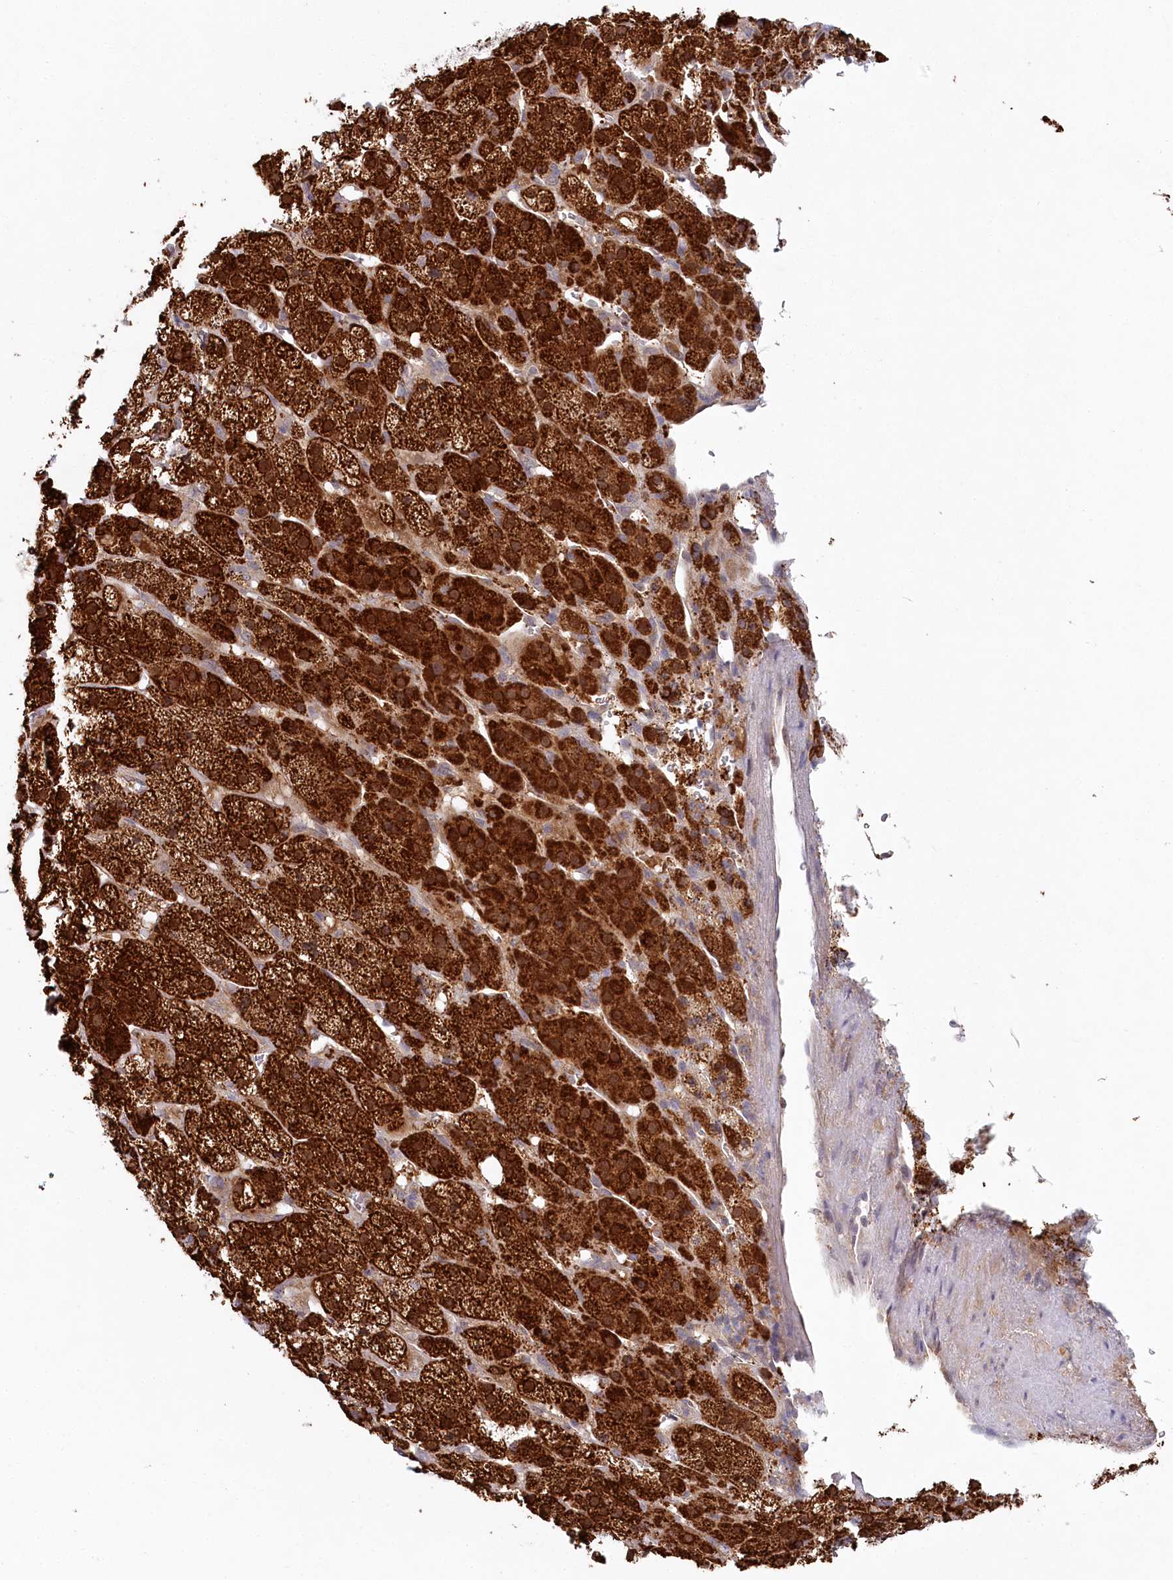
{"staining": {"intensity": "strong", "quantity": ">75%", "location": "cytoplasmic/membranous"}, "tissue": "adrenal gland", "cell_type": "Glandular cells", "image_type": "normal", "snomed": [{"axis": "morphology", "description": "Normal tissue, NOS"}, {"axis": "topography", "description": "Adrenal gland"}], "caption": "An immunohistochemistry (IHC) micrograph of normal tissue is shown. Protein staining in brown labels strong cytoplasmic/membranous positivity in adrenal gland within glandular cells.", "gene": "AAMDC", "patient": {"sex": "female", "age": 57}}